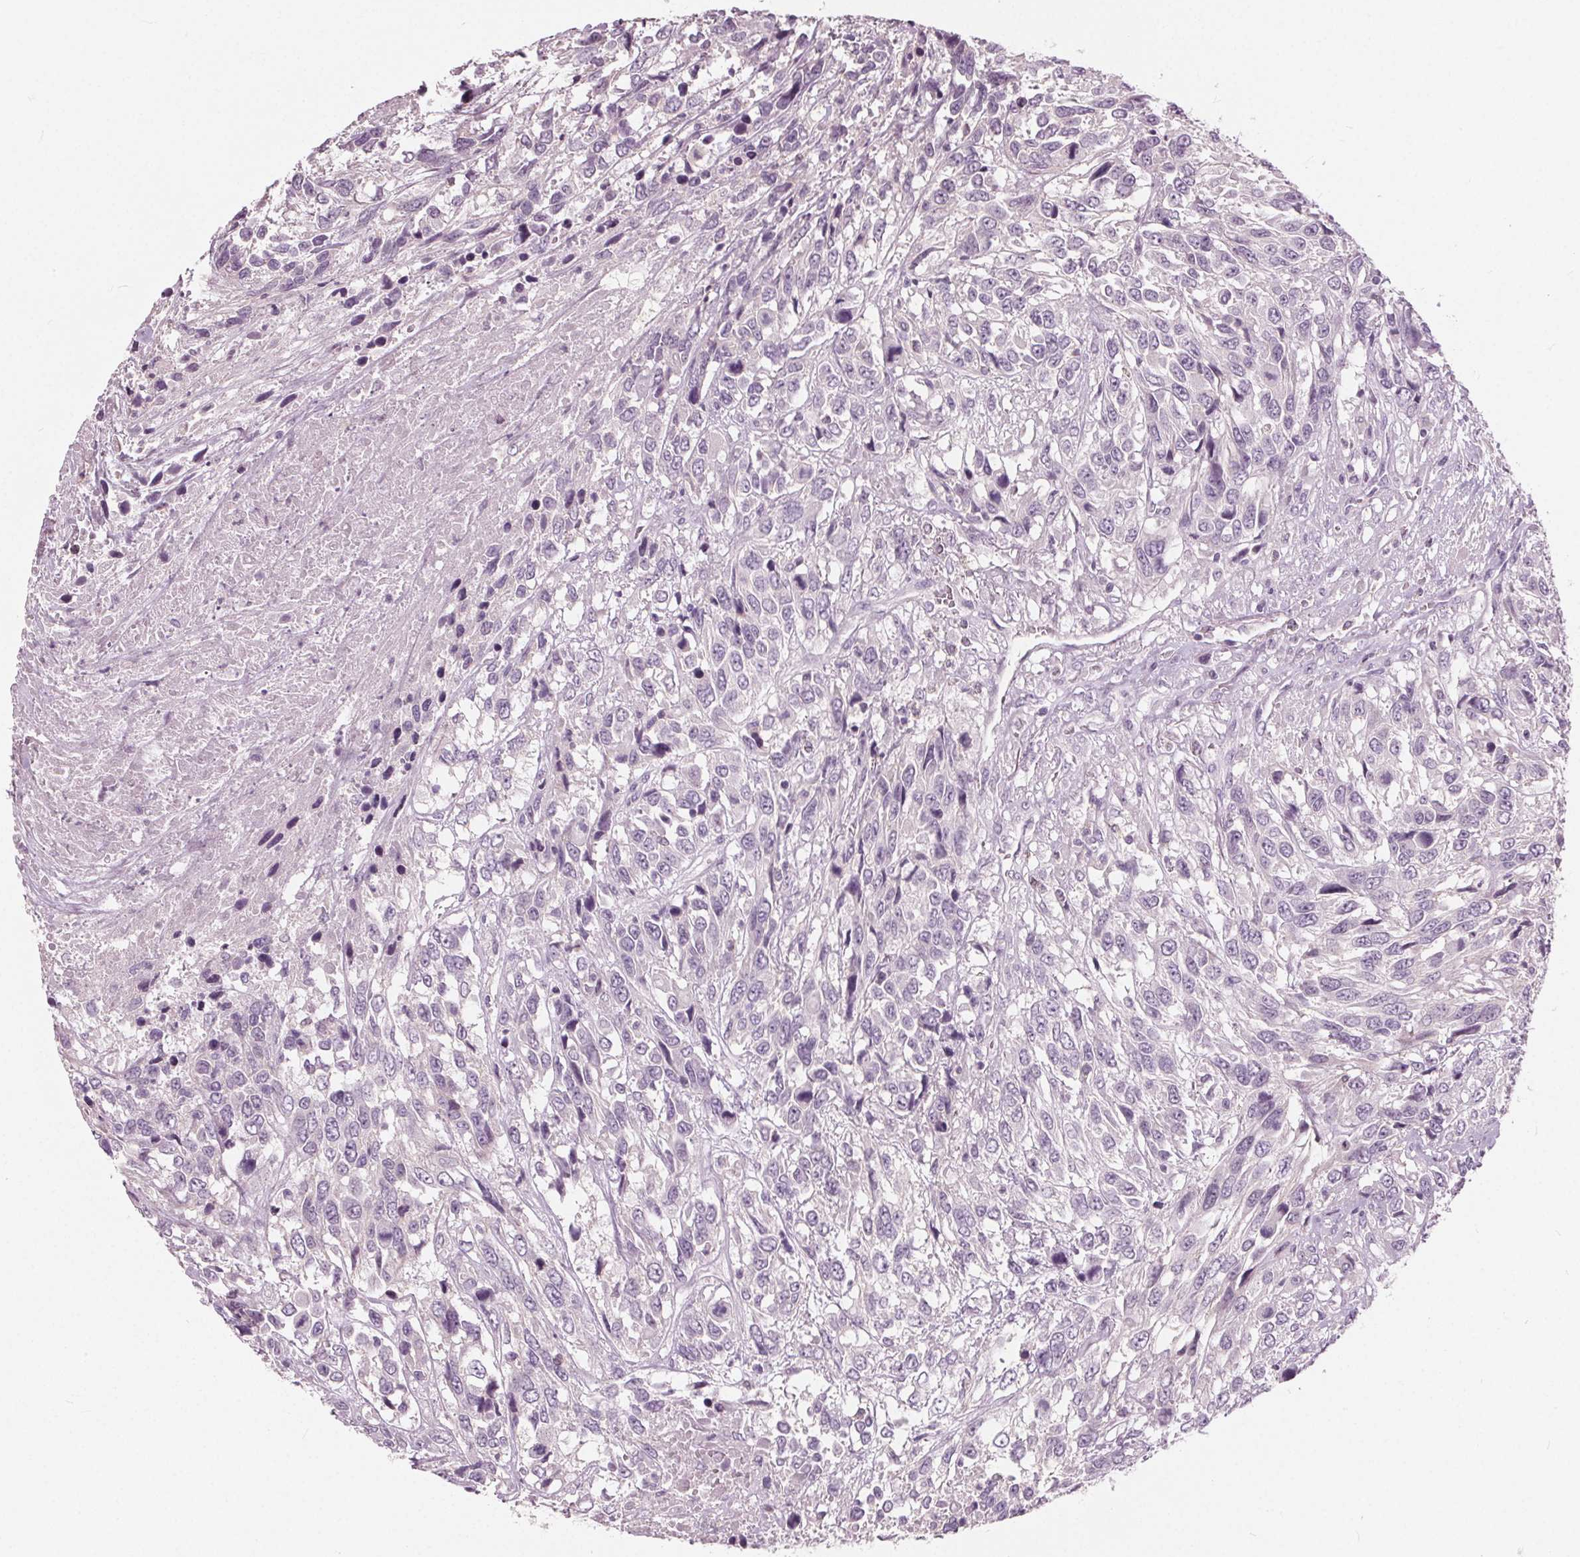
{"staining": {"intensity": "negative", "quantity": "none", "location": "none"}, "tissue": "urothelial cancer", "cell_type": "Tumor cells", "image_type": "cancer", "snomed": [{"axis": "morphology", "description": "Urothelial carcinoma, High grade"}, {"axis": "topography", "description": "Urinary bladder"}], "caption": "IHC of high-grade urothelial carcinoma shows no positivity in tumor cells.", "gene": "TKFC", "patient": {"sex": "female", "age": 70}}